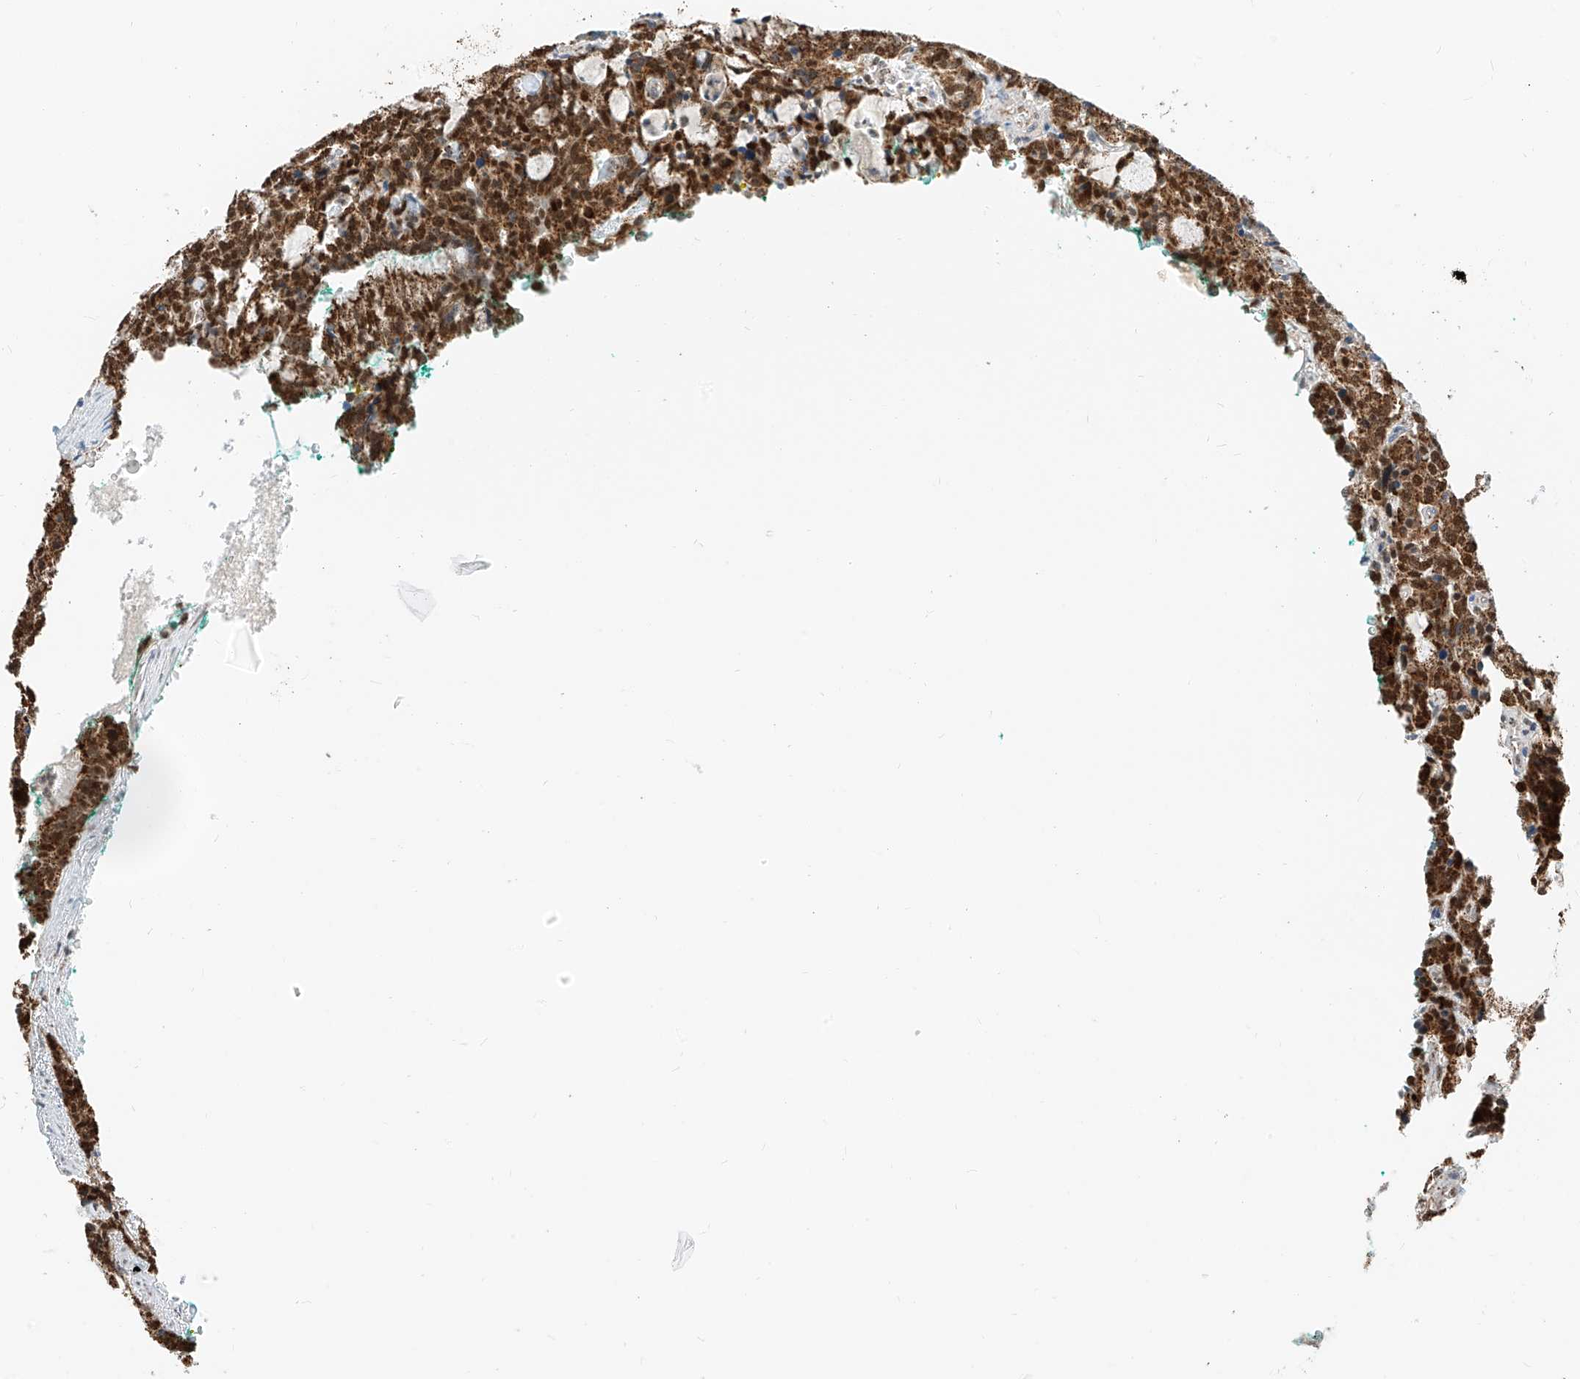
{"staining": {"intensity": "moderate", "quantity": ">75%", "location": "cytoplasmic/membranous,nuclear"}, "tissue": "carcinoid", "cell_type": "Tumor cells", "image_type": "cancer", "snomed": [{"axis": "morphology", "description": "Carcinoid, malignant, NOS"}, {"axis": "topography", "description": "Lung"}], "caption": "This is a photomicrograph of immunohistochemistry (IHC) staining of carcinoid, which shows moderate positivity in the cytoplasmic/membranous and nuclear of tumor cells.", "gene": "PPA2", "patient": {"sex": "female", "age": 46}}